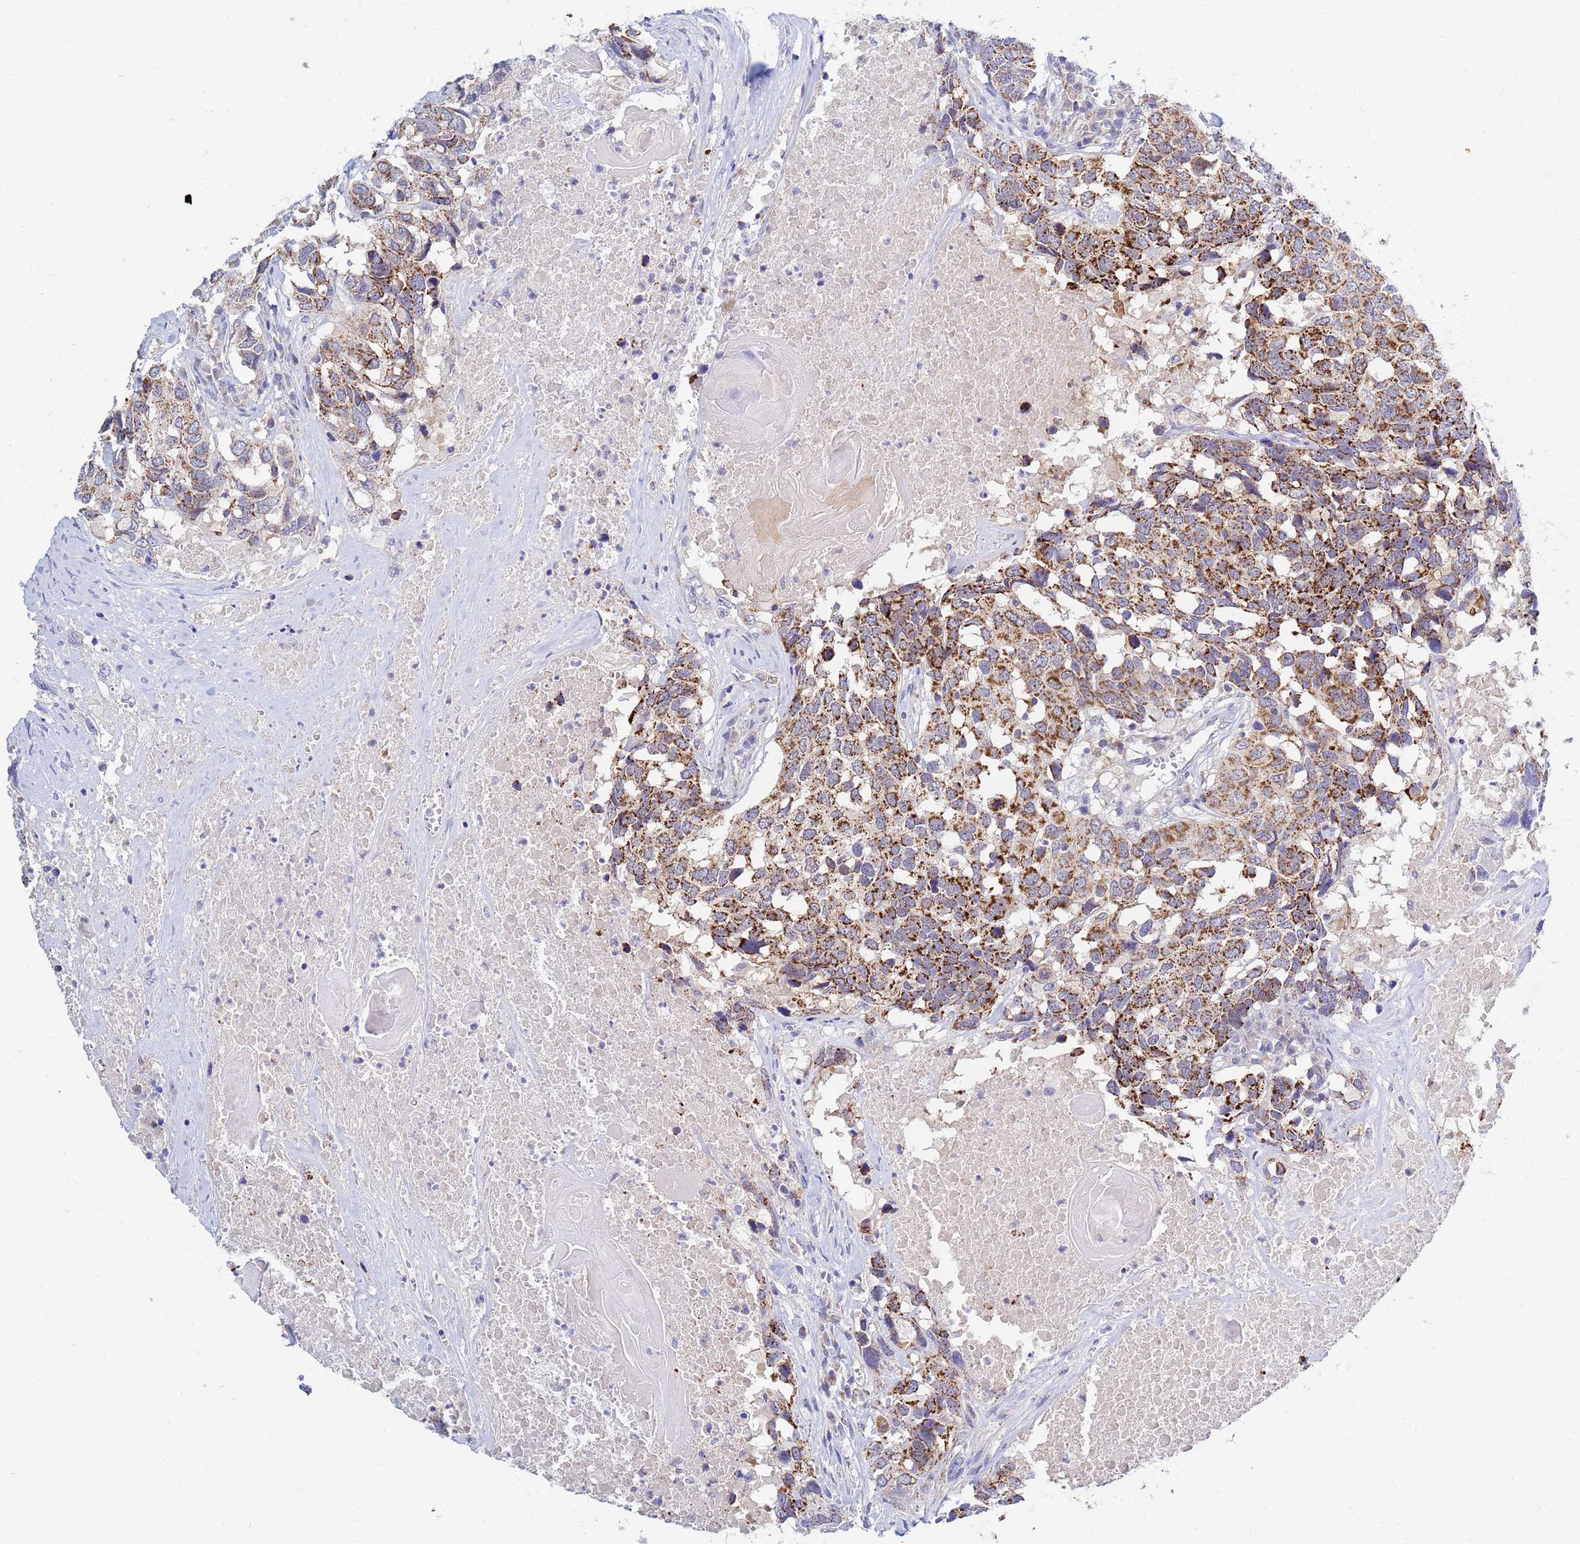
{"staining": {"intensity": "strong", "quantity": ">75%", "location": "cytoplasmic/membranous"}, "tissue": "head and neck cancer", "cell_type": "Tumor cells", "image_type": "cancer", "snomed": [{"axis": "morphology", "description": "Squamous cell carcinoma, NOS"}, {"axis": "topography", "description": "Head-Neck"}], "caption": "Brown immunohistochemical staining in human squamous cell carcinoma (head and neck) reveals strong cytoplasmic/membranous staining in approximately >75% of tumor cells. Using DAB (3,3'-diaminobenzidine) (brown) and hematoxylin (blue) stains, captured at high magnification using brightfield microscopy.", "gene": "SDR39U1", "patient": {"sex": "male", "age": 66}}